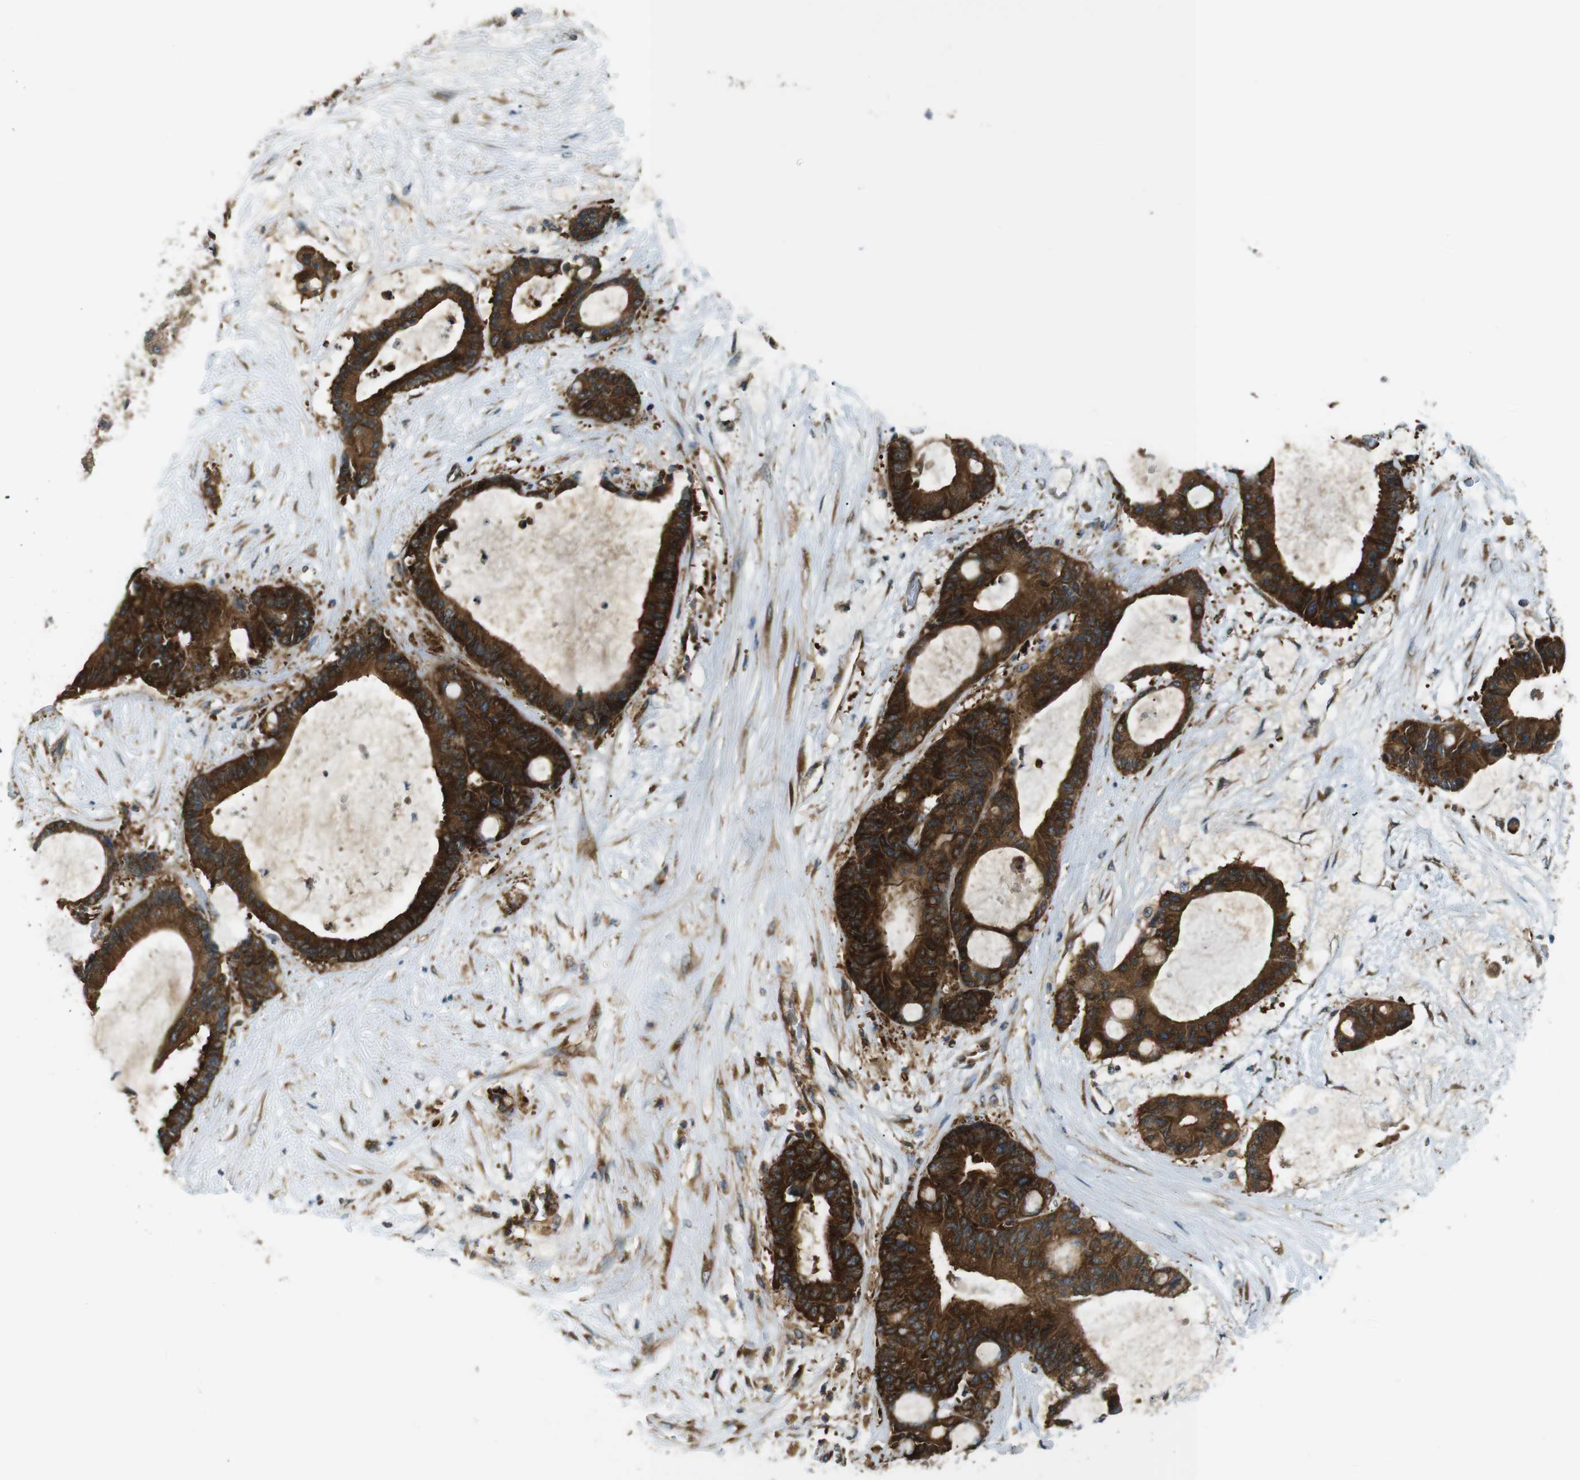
{"staining": {"intensity": "strong", "quantity": ">75%", "location": "cytoplasmic/membranous"}, "tissue": "liver cancer", "cell_type": "Tumor cells", "image_type": "cancer", "snomed": [{"axis": "morphology", "description": "Cholangiocarcinoma"}, {"axis": "topography", "description": "Liver"}], "caption": "A brown stain shows strong cytoplasmic/membranous positivity of a protein in human liver cancer tumor cells.", "gene": "TSC1", "patient": {"sex": "female", "age": 73}}